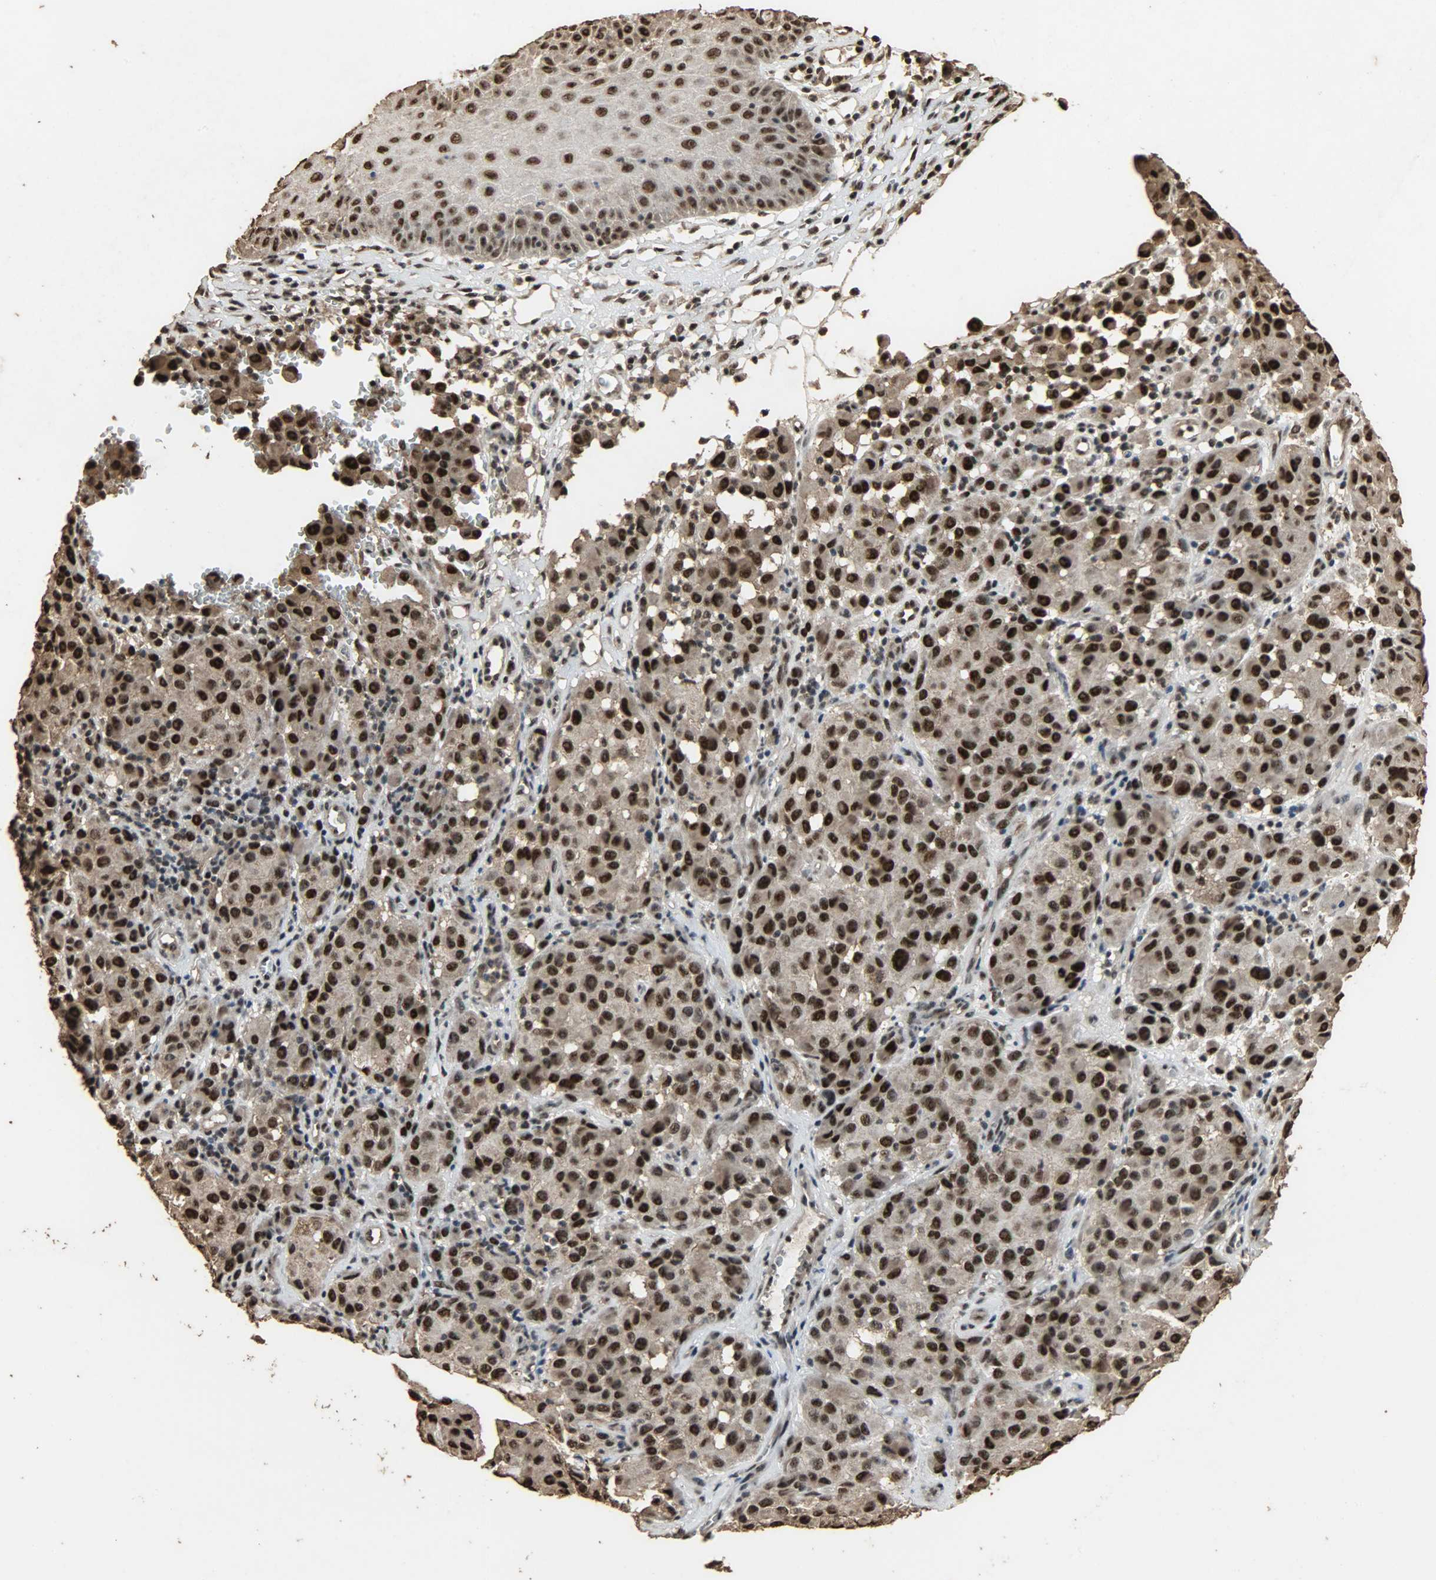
{"staining": {"intensity": "strong", "quantity": ">75%", "location": "cytoplasmic/membranous,nuclear"}, "tissue": "melanoma", "cell_type": "Tumor cells", "image_type": "cancer", "snomed": [{"axis": "morphology", "description": "Malignant melanoma, NOS"}, {"axis": "topography", "description": "Skin"}], "caption": "Approximately >75% of tumor cells in human malignant melanoma display strong cytoplasmic/membranous and nuclear protein positivity as visualized by brown immunohistochemical staining.", "gene": "CCNT2", "patient": {"sex": "female", "age": 21}}